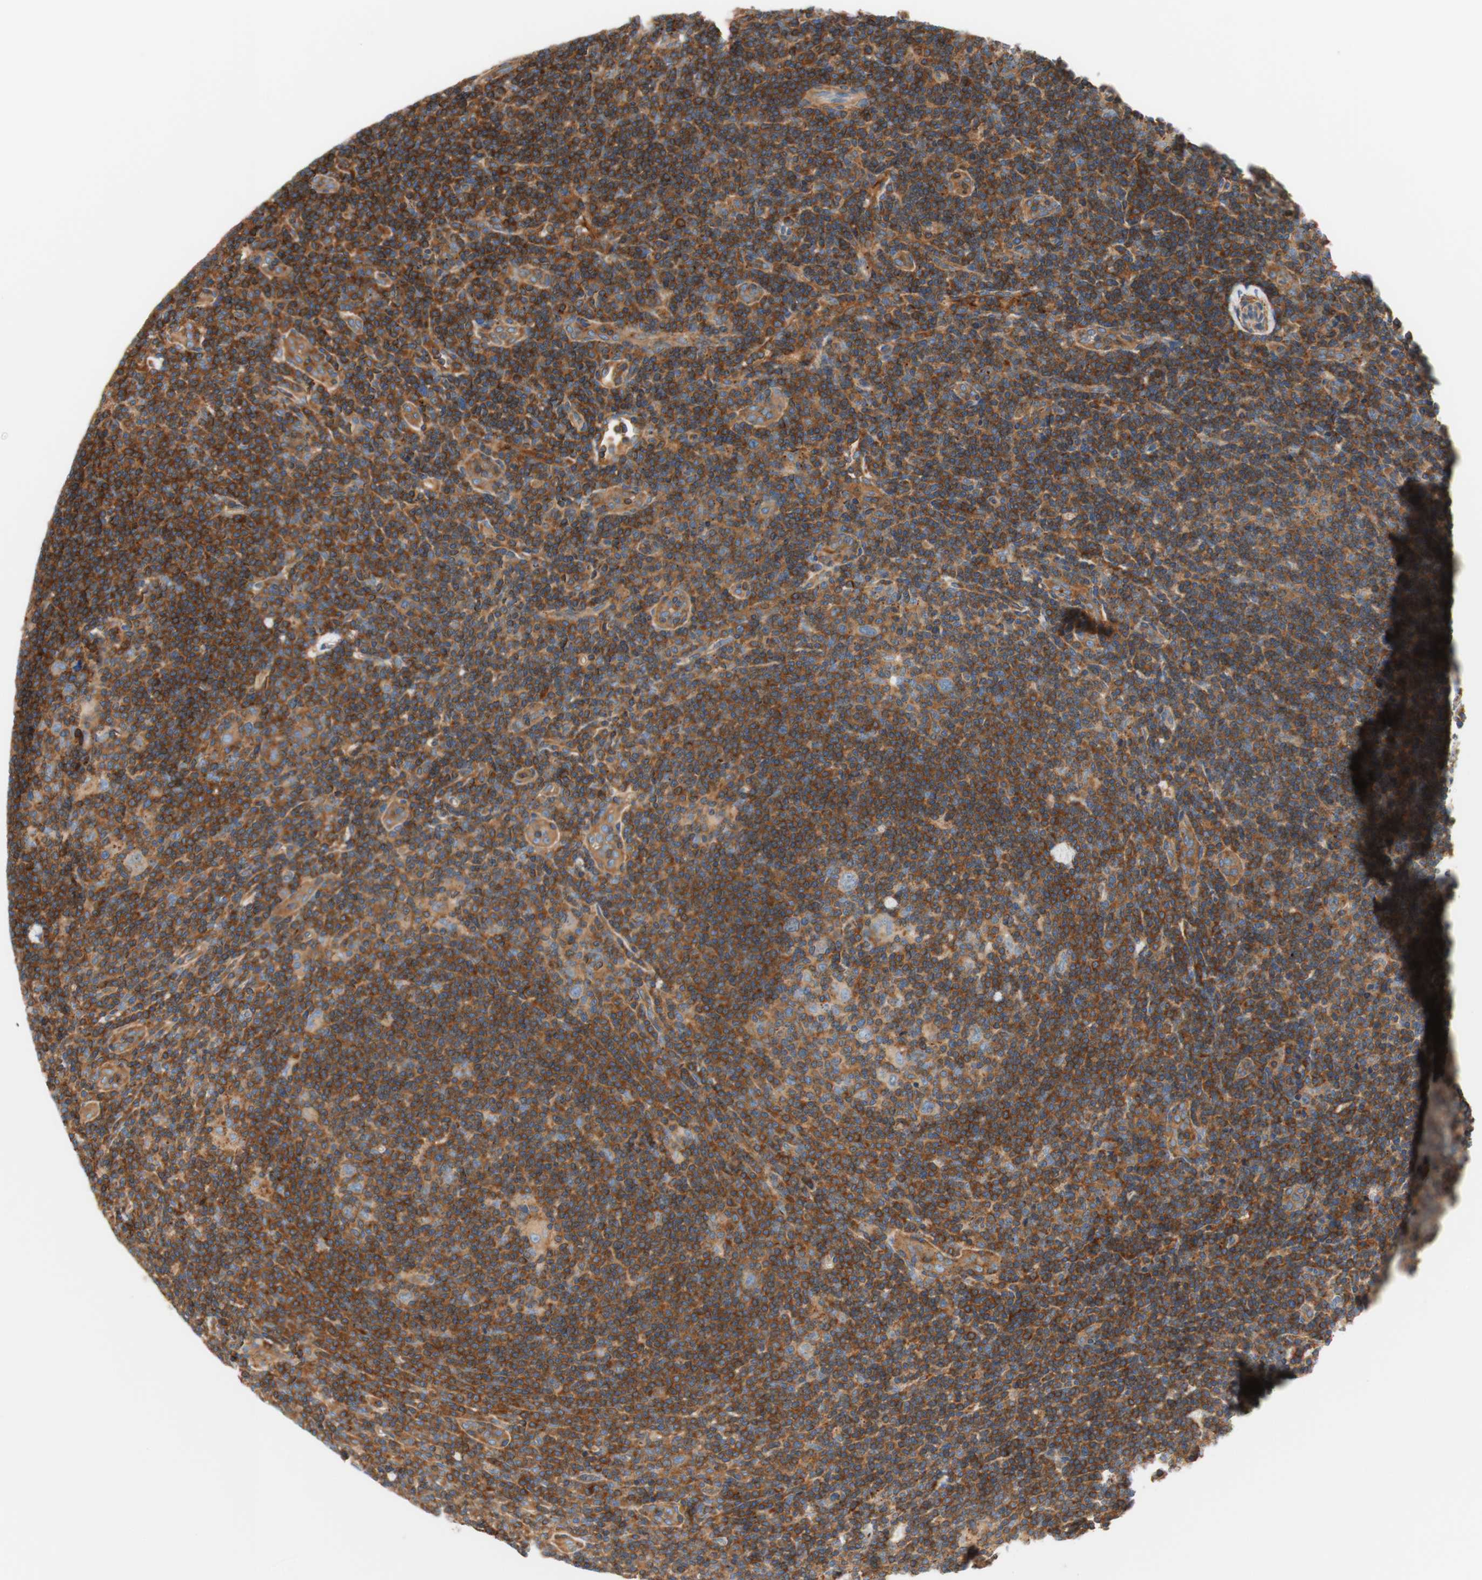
{"staining": {"intensity": "moderate", "quantity": ">75%", "location": "cytoplasmic/membranous"}, "tissue": "lymphoma", "cell_type": "Tumor cells", "image_type": "cancer", "snomed": [{"axis": "morphology", "description": "Hodgkin's disease, NOS"}, {"axis": "topography", "description": "Lymph node"}], "caption": "A high-resolution image shows immunohistochemistry staining of lymphoma, which demonstrates moderate cytoplasmic/membranous positivity in approximately >75% of tumor cells.", "gene": "VPS26A", "patient": {"sex": "female", "age": 57}}